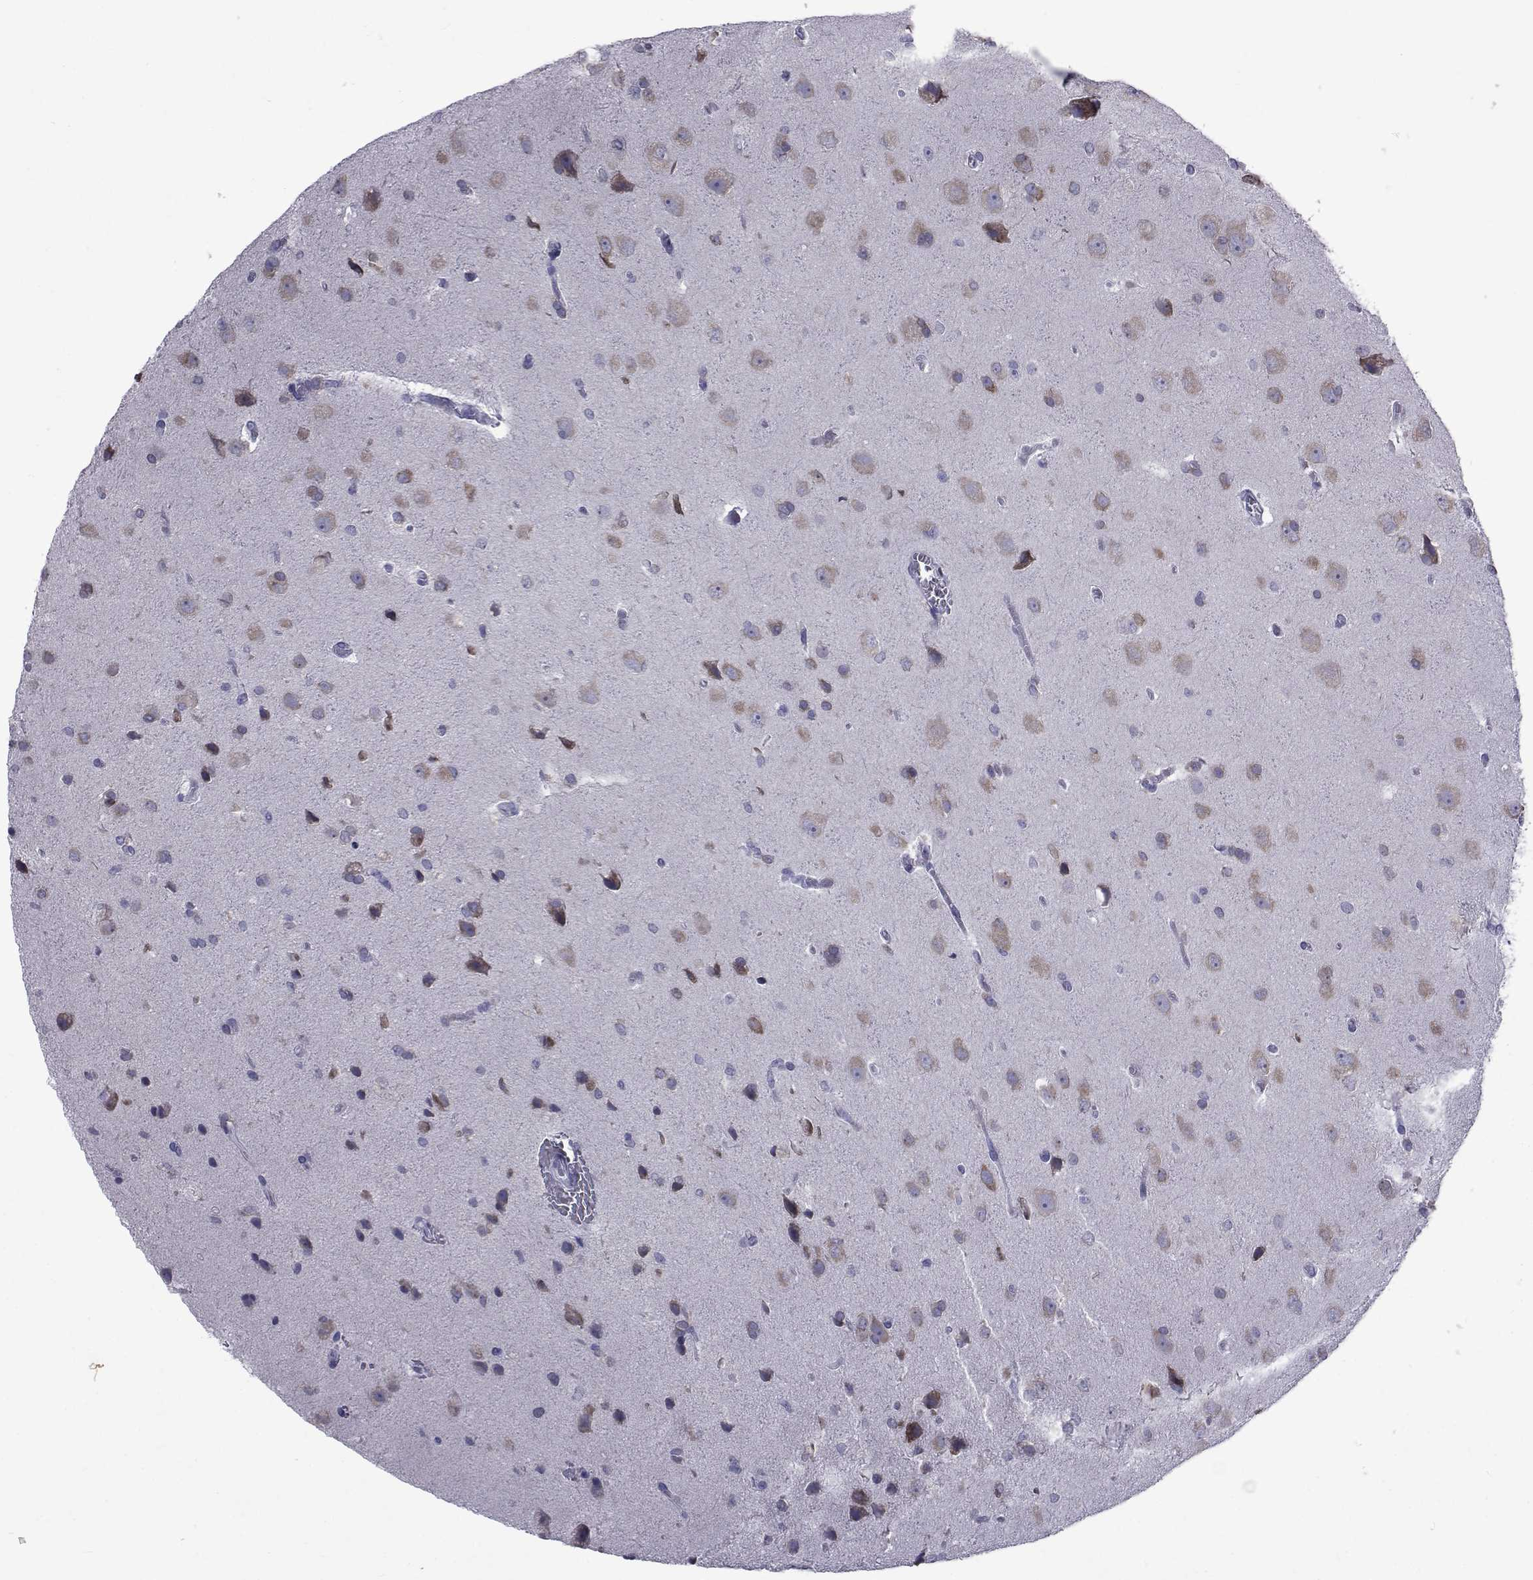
{"staining": {"intensity": "negative", "quantity": "none", "location": "none"}, "tissue": "glioma", "cell_type": "Tumor cells", "image_type": "cancer", "snomed": [{"axis": "morphology", "description": "Glioma, malignant, Low grade"}, {"axis": "topography", "description": "Brain"}], "caption": "High magnification brightfield microscopy of malignant glioma (low-grade) stained with DAB (brown) and counterstained with hematoxylin (blue): tumor cells show no significant staining.", "gene": "GKAP1", "patient": {"sex": "male", "age": 58}}